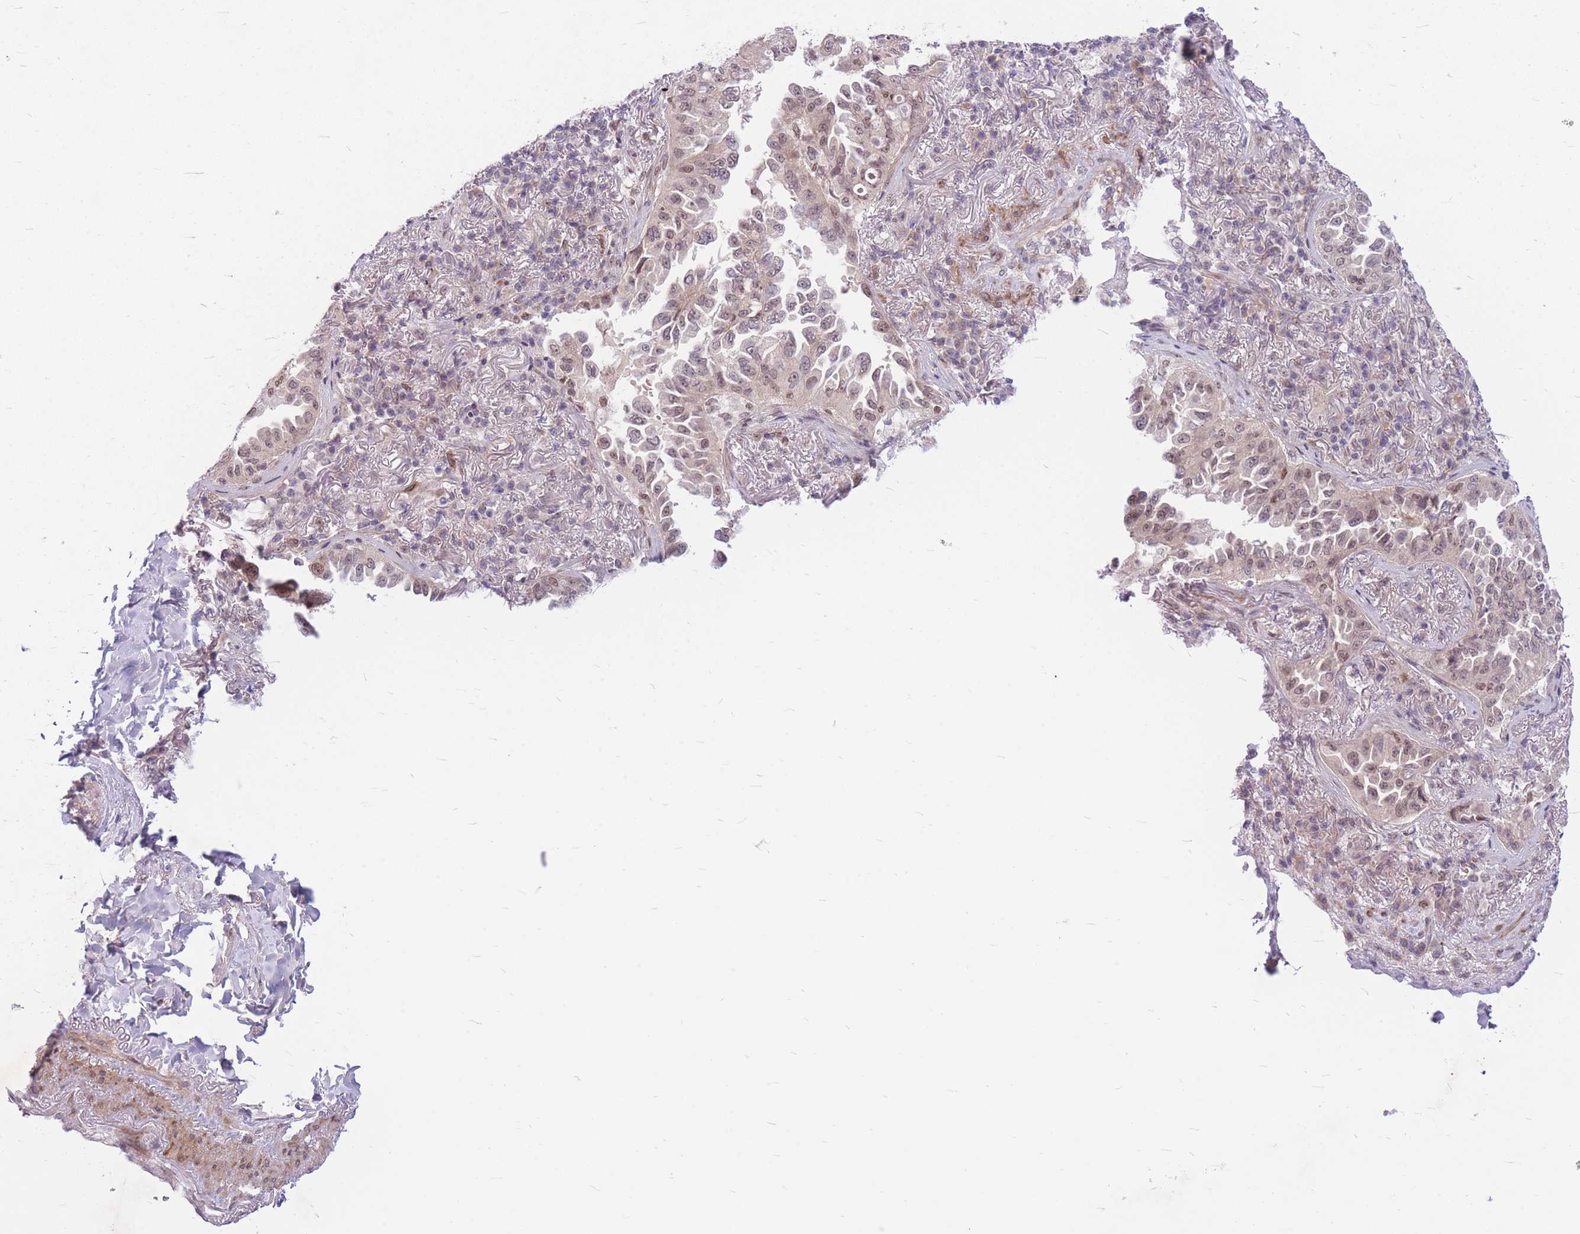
{"staining": {"intensity": "weak", "quantity": ">75%", "location": "nuclear"}, "tissue": "lung cancer", "cell_type": "Tumor cells", "image_type": "cancer", "snomed": [{"axis": "morphology", "description": "Adenocarcinoma, NOS"}, {"axis": "topography", "description": "Lung"}], "caption": "Tumor cells reveal low levels of weak nuclear expression in about >75% of cells in lung adenocarcinoma.", "gene": "ERCC2", "patient": {"sex": "female", "age": 69}}